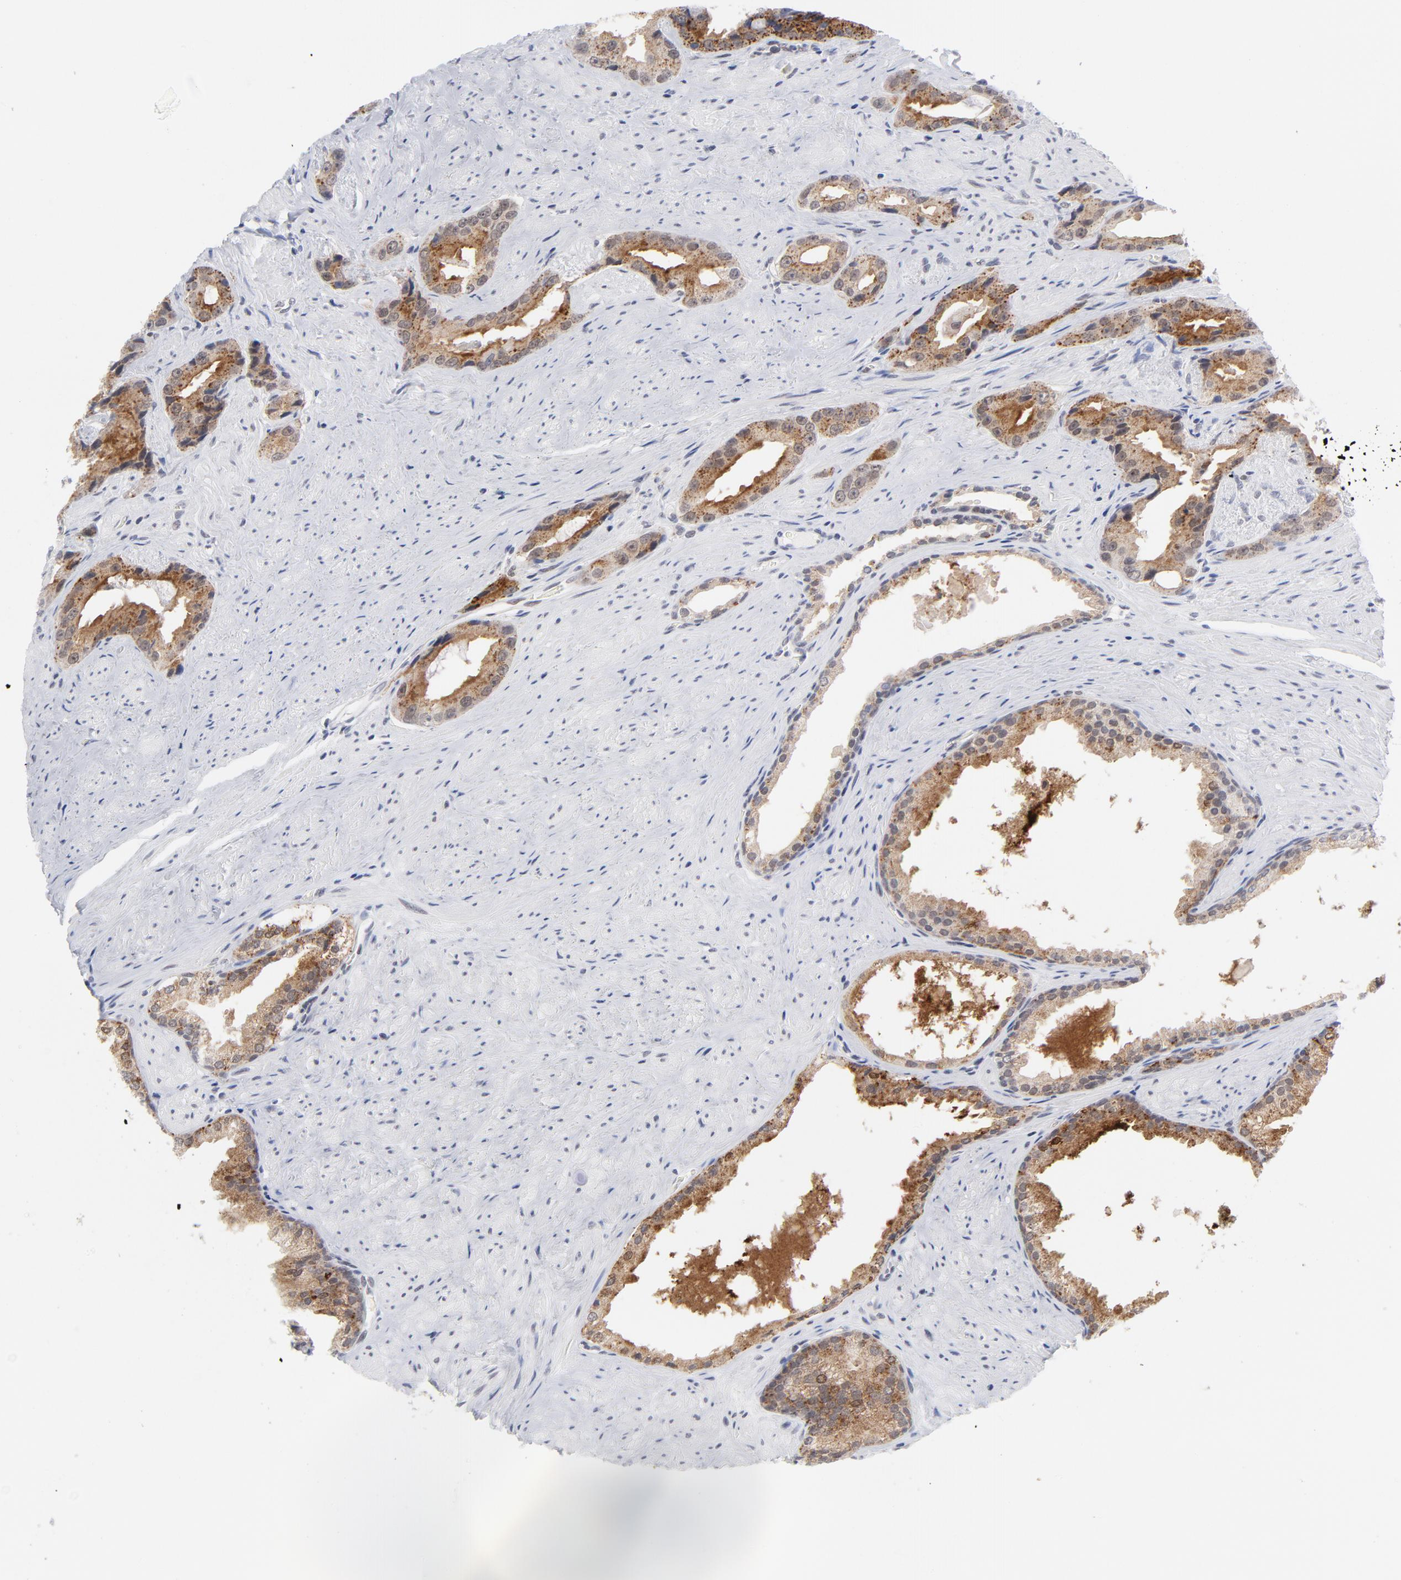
{"staining": {"intensity": "moderate", "quantity": "25%-75%", "location": "cytoplasmic/membranous"}, "tissue": "prostate cancer", "cell_type": "Tumor cells", "image_type": "cancer", "snomed": [{"axis": "morphology", "description": "Adenocarcinoma, Medium grade"}, {"axis": "topography", "description": "Prostate"}], "caption": "Tumor cells demonstrate medium levels of moderate cytoplasmic/membranous positivity in approximately 25%-75% of cells in prostate adenocarcinoma (medium-grade). (DAB = brown stain, brightfield microscopy at high magnification).", "gene": "BAP1", "patient": {"sex": "male", "age": 60}}